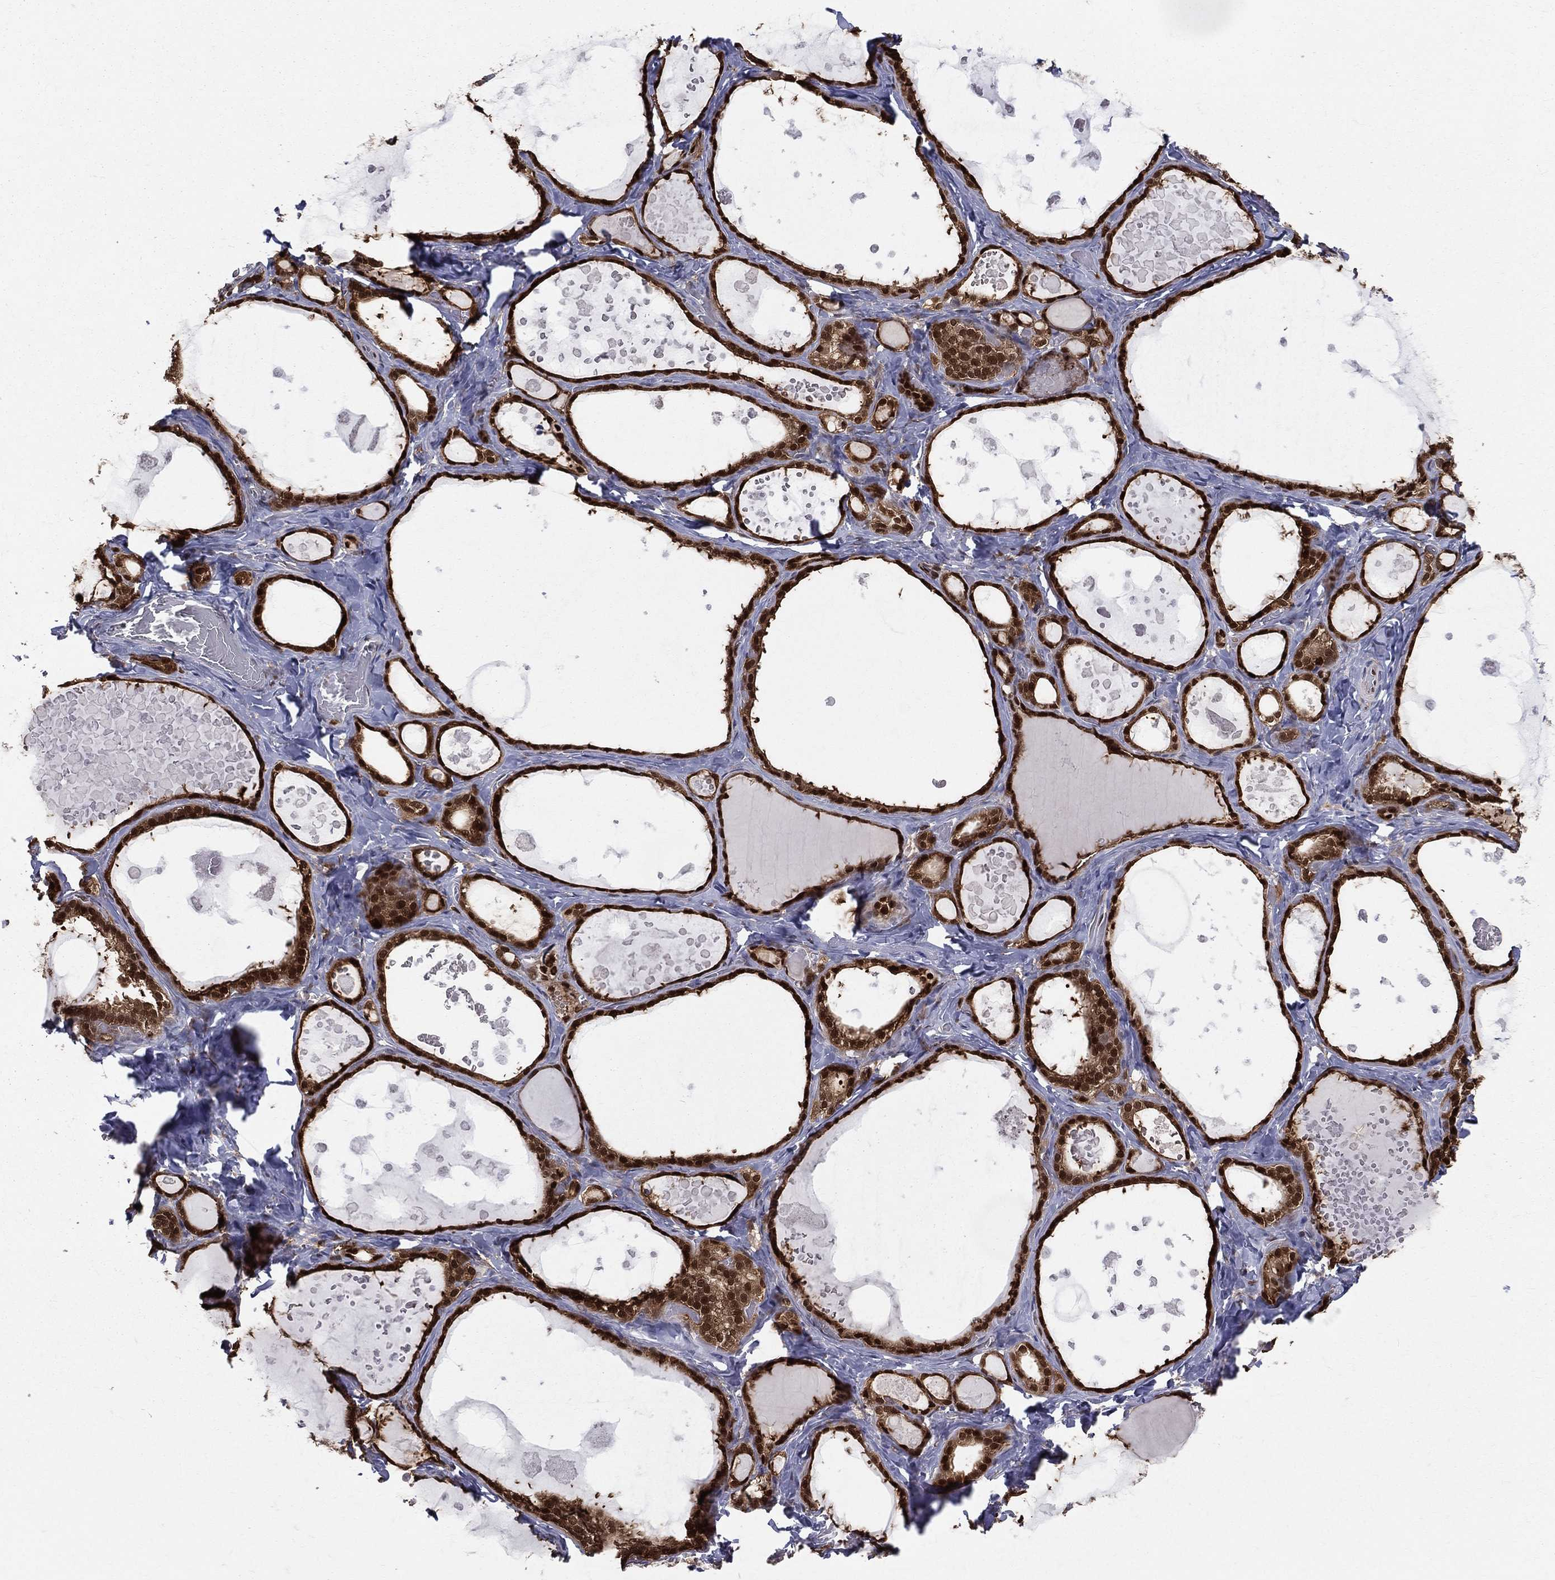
{"staining": {"intensity": "strong", "quantity": ">75%", "location": "cytoplasmic/membranous,nuclear"}, "tissue": "thyroid gland", "cell_type": "Glandular cells", "image_type": "normal", "snomed": [{"axis": "morphology", "description": "Normal tissue, NOS"}, {"axis": "topography", "description": "Thyroid gland"}], "caption": "Normal thyroid gland reveals strong cytoplasmic/membranous,nuclear staining in approximately >75% of glandular cells, visualized by immunohistochemistry.", "gene": "ENO1", "patient": {"sex": "female", "age": 56}}